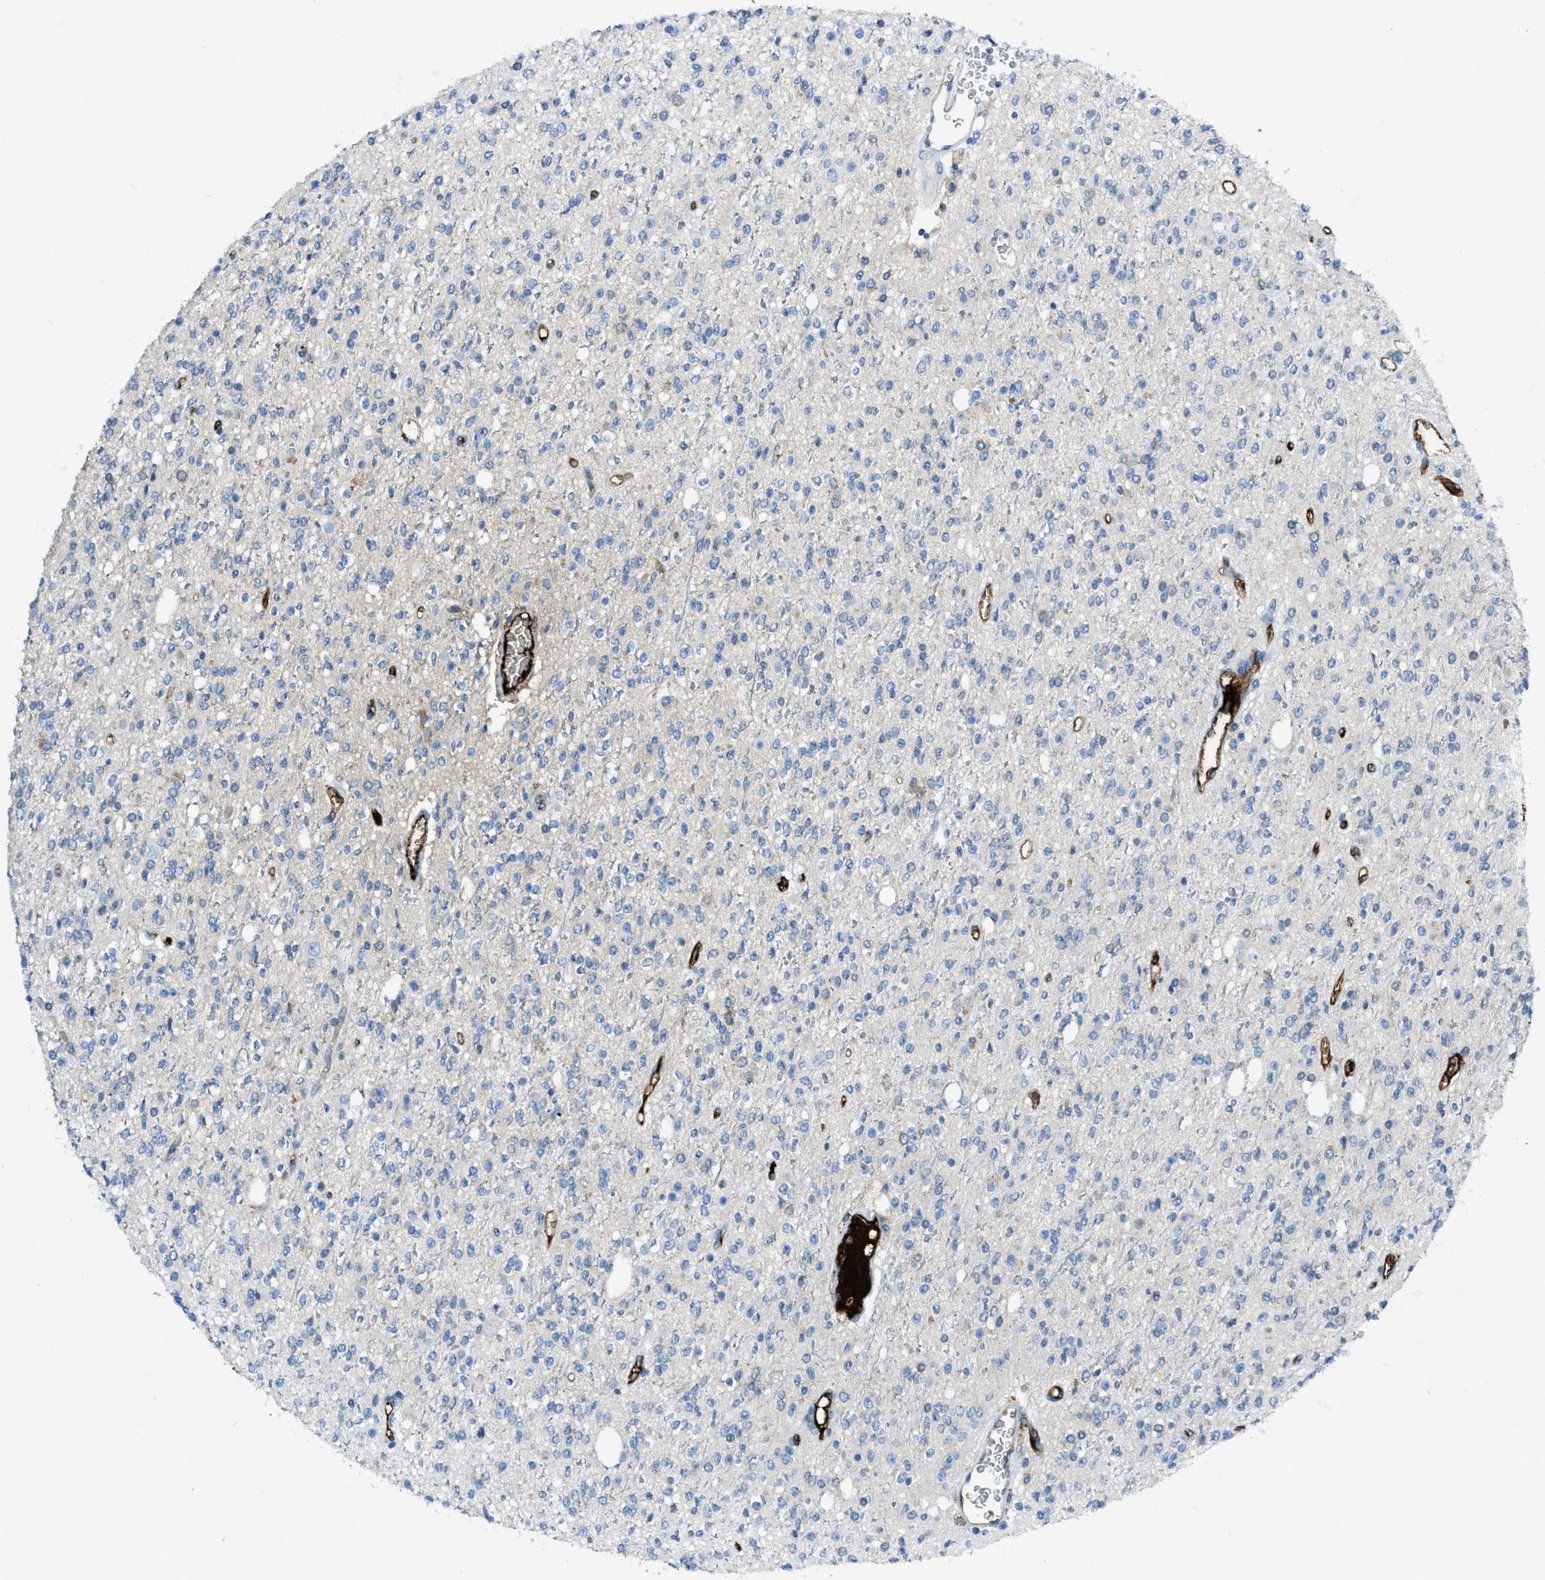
{"staining": {"intensity": "negative", "quantity": "none", "location": "none"}, "tissue": "glioma", "cell_type": "Tumor cells", "image_type": "cancer", "snomed": [{"axis": "morphology", "description": "Glioma, malignant, High grade"}, {"axis": "topography", "description": "Brain"}], "caption": "Immunohistochemical staining of glioma reveals no significant staining in tumor cells.", "gene": "TRIM59", "patient": {"sex": "male", "age": 34}}